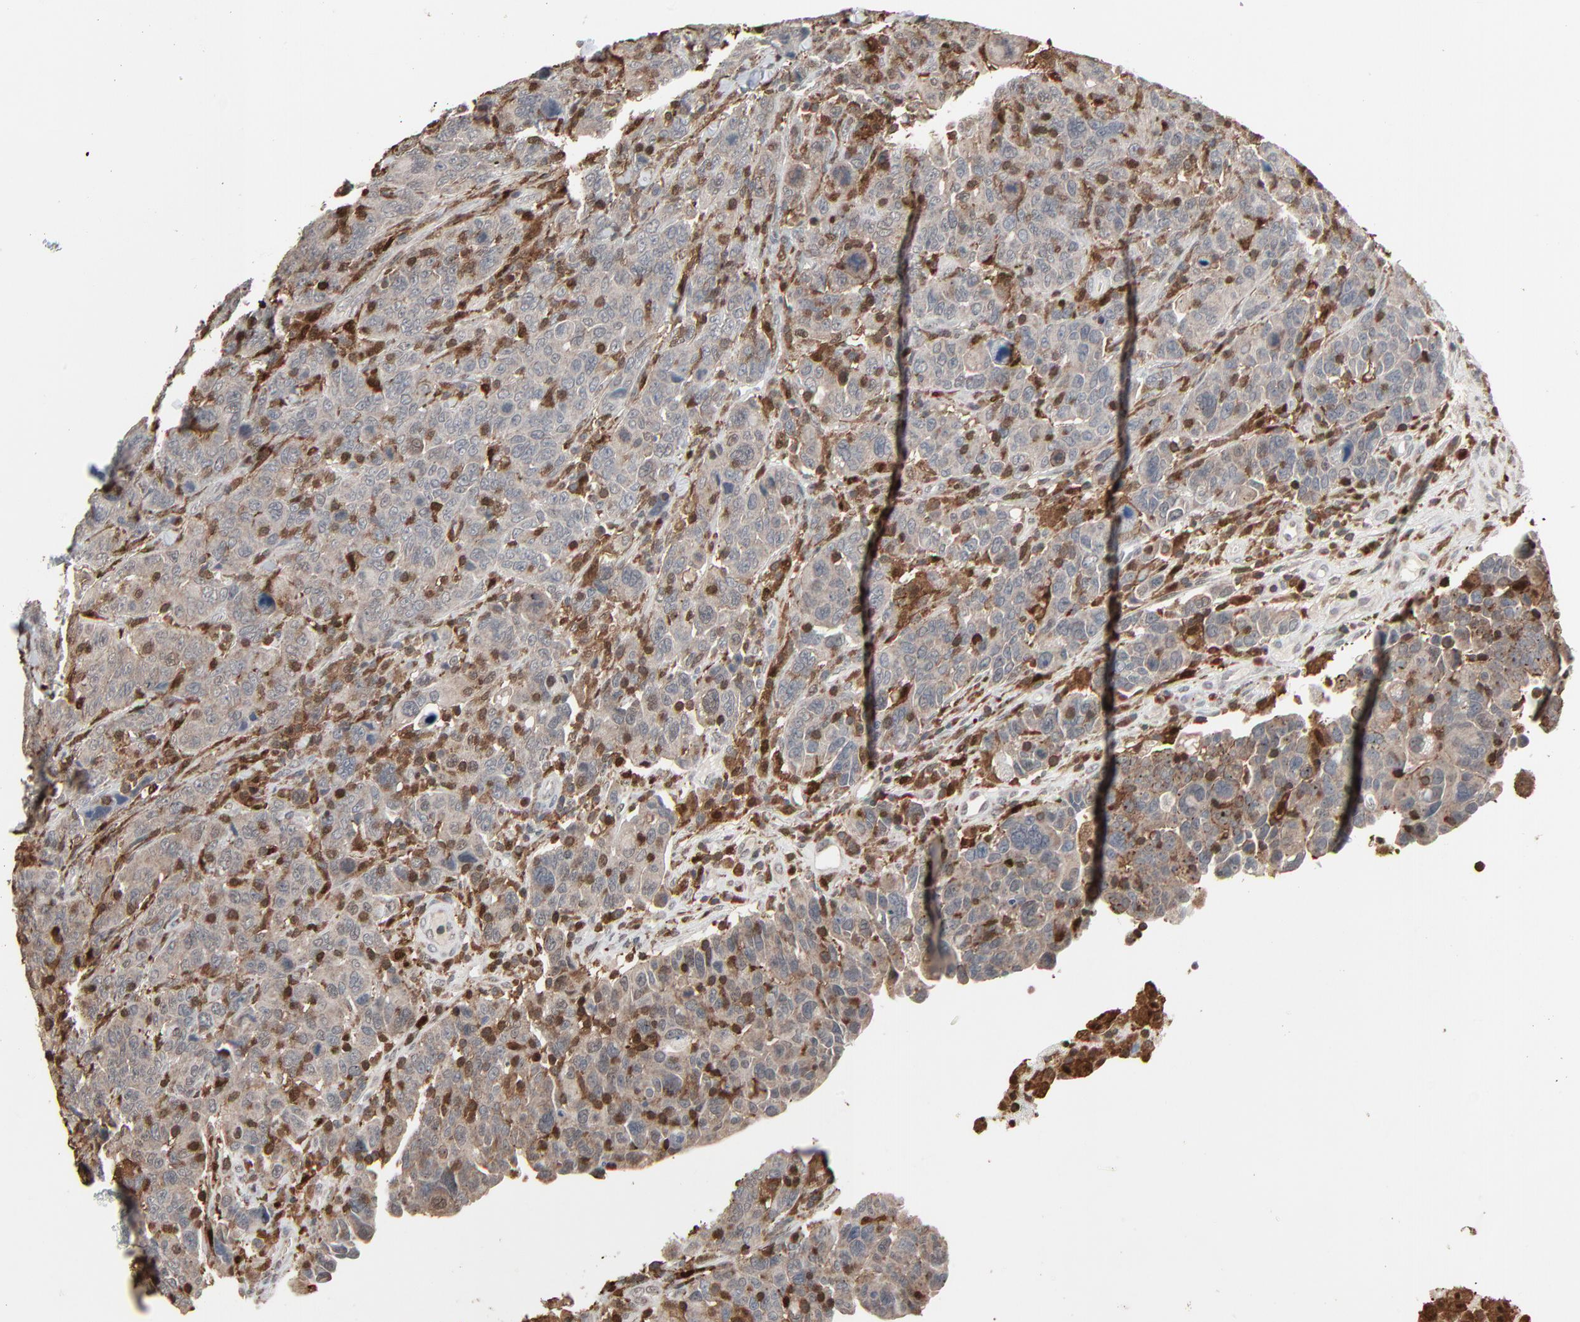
{"staining": {"intensity": "weak", "quantity": ">75%", "location": "cytoplasmic/membranous"}, "tissue": "breast cancer", "cell_type": "Tumor cells", "image_type": "cancer", "snomed": [{"axis": "morphology", "description": "Duct carcinoma"}, {"axis": "topography", "description": "Breast"}], "caption": "Protein expression analysis of breast invasive ductal carcinoma demonstrates weak cytoplasmic/membranous staining in about >75% of tumor cells.", "gene": "DOCK8", "patient": {"sex": "female", "age": 37}}